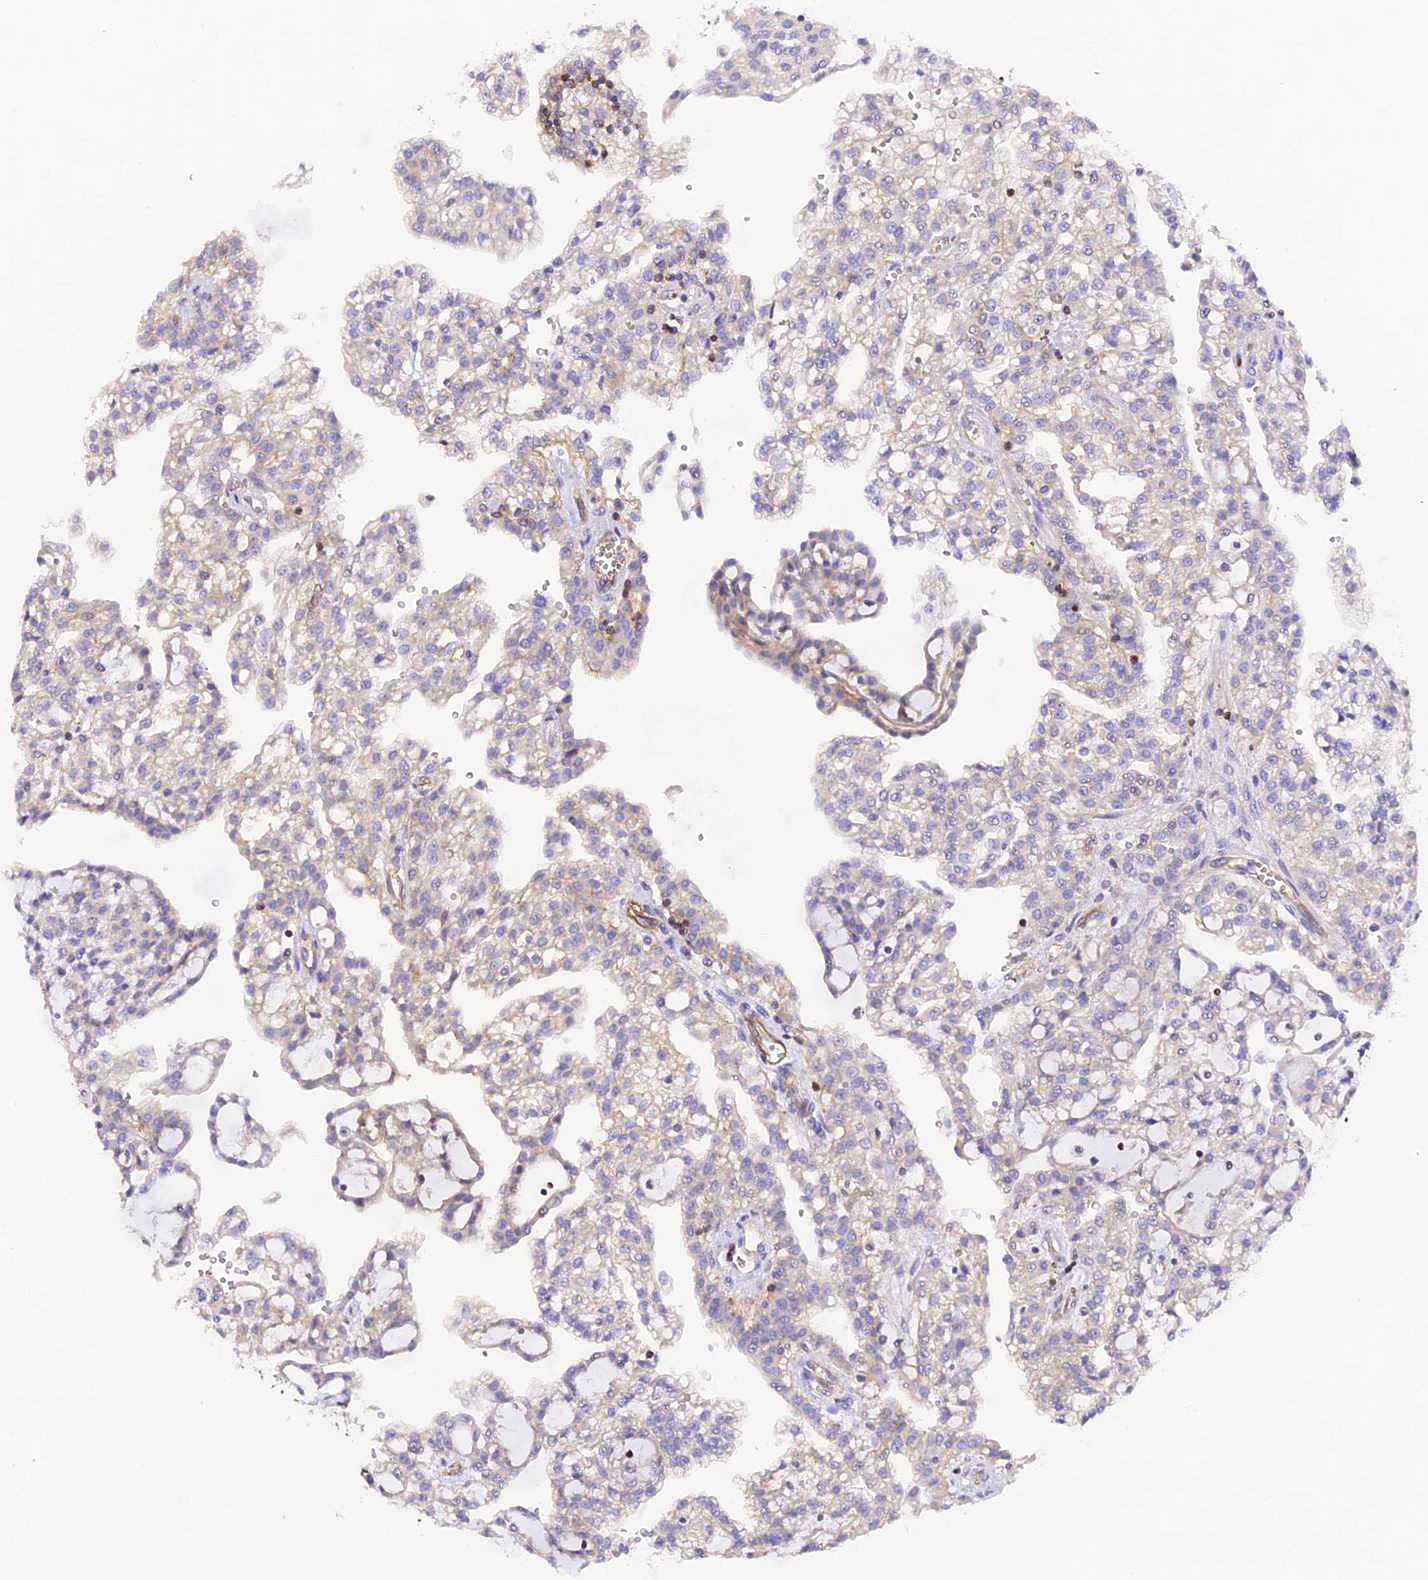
{"staining": {"intensity": "negative", "quantity": "none", "location": "none"}, "tissue": "renal cancer", "cell_type": "Tumor cells", "image_type": "cancer", "snomed": [{"axis": "morphology", "description": "Adenocarcinoma, NOS"}, {"axis": "topography", "description": "Kidney"}], "caption": "This is an immunohistochemistry (IHC) image of human adenocarcinoma (renal). There is no staining in tumor cells.", "gene": "FAM193A", "patient": {"sex": "male", "age": 63}}